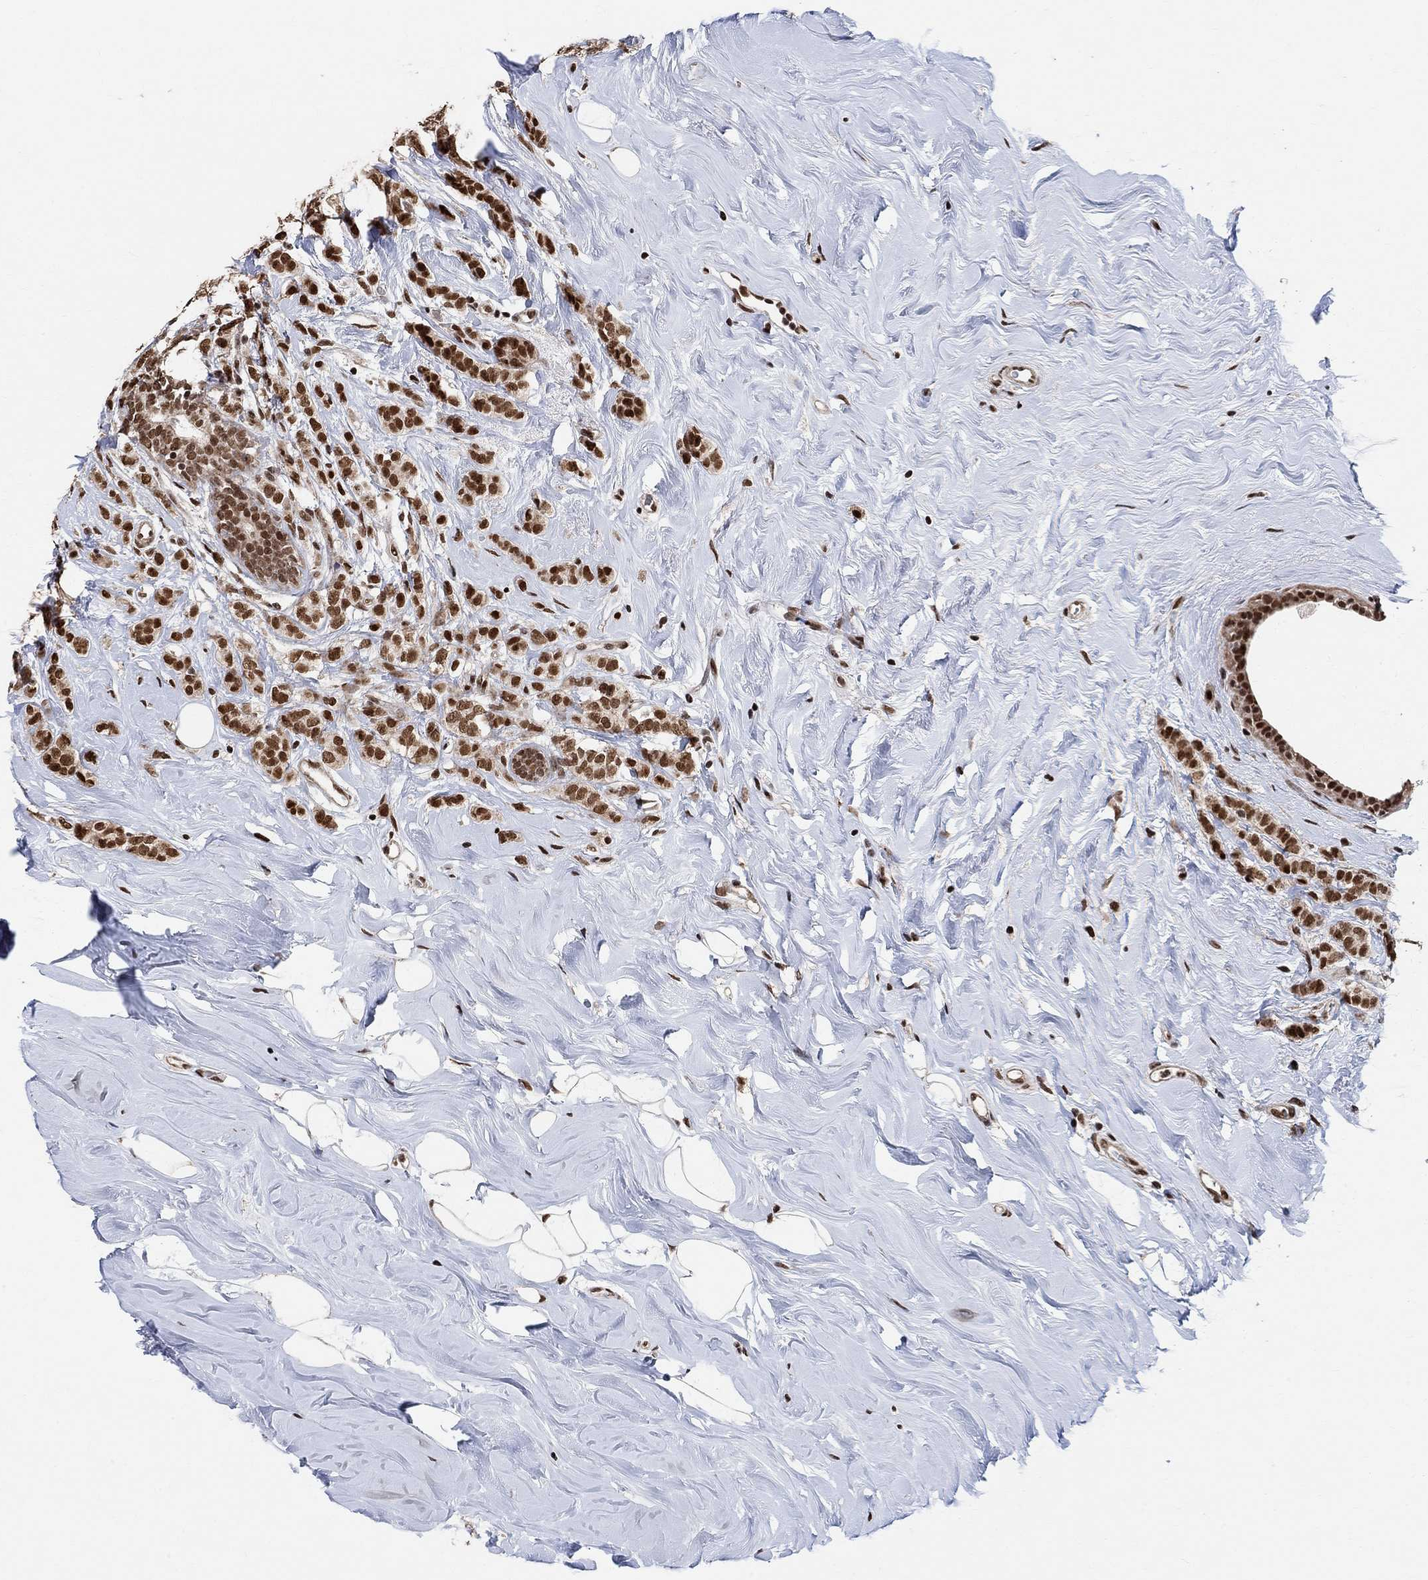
{"staining": {"intensity": "strong", "quantity": ">75%", "location": "nuclear"}, "tissue": "breast cancer", "cell_type": "Tumor cells", "image_type": "cancer", "snomed": [{"axis": "morphology", "description": "Lobular carcinoma"}, {"axis": "topography", "description": "Breast"}], "caption": "DAB (3,3'-diaminobenzidine) immunohistochemical staining of human breast cancer reveals strong nuclear protein staining in approximately >75% of tumor cells.", "gene": "E4F1", "patient": {"sex": "female", "age": 49}}